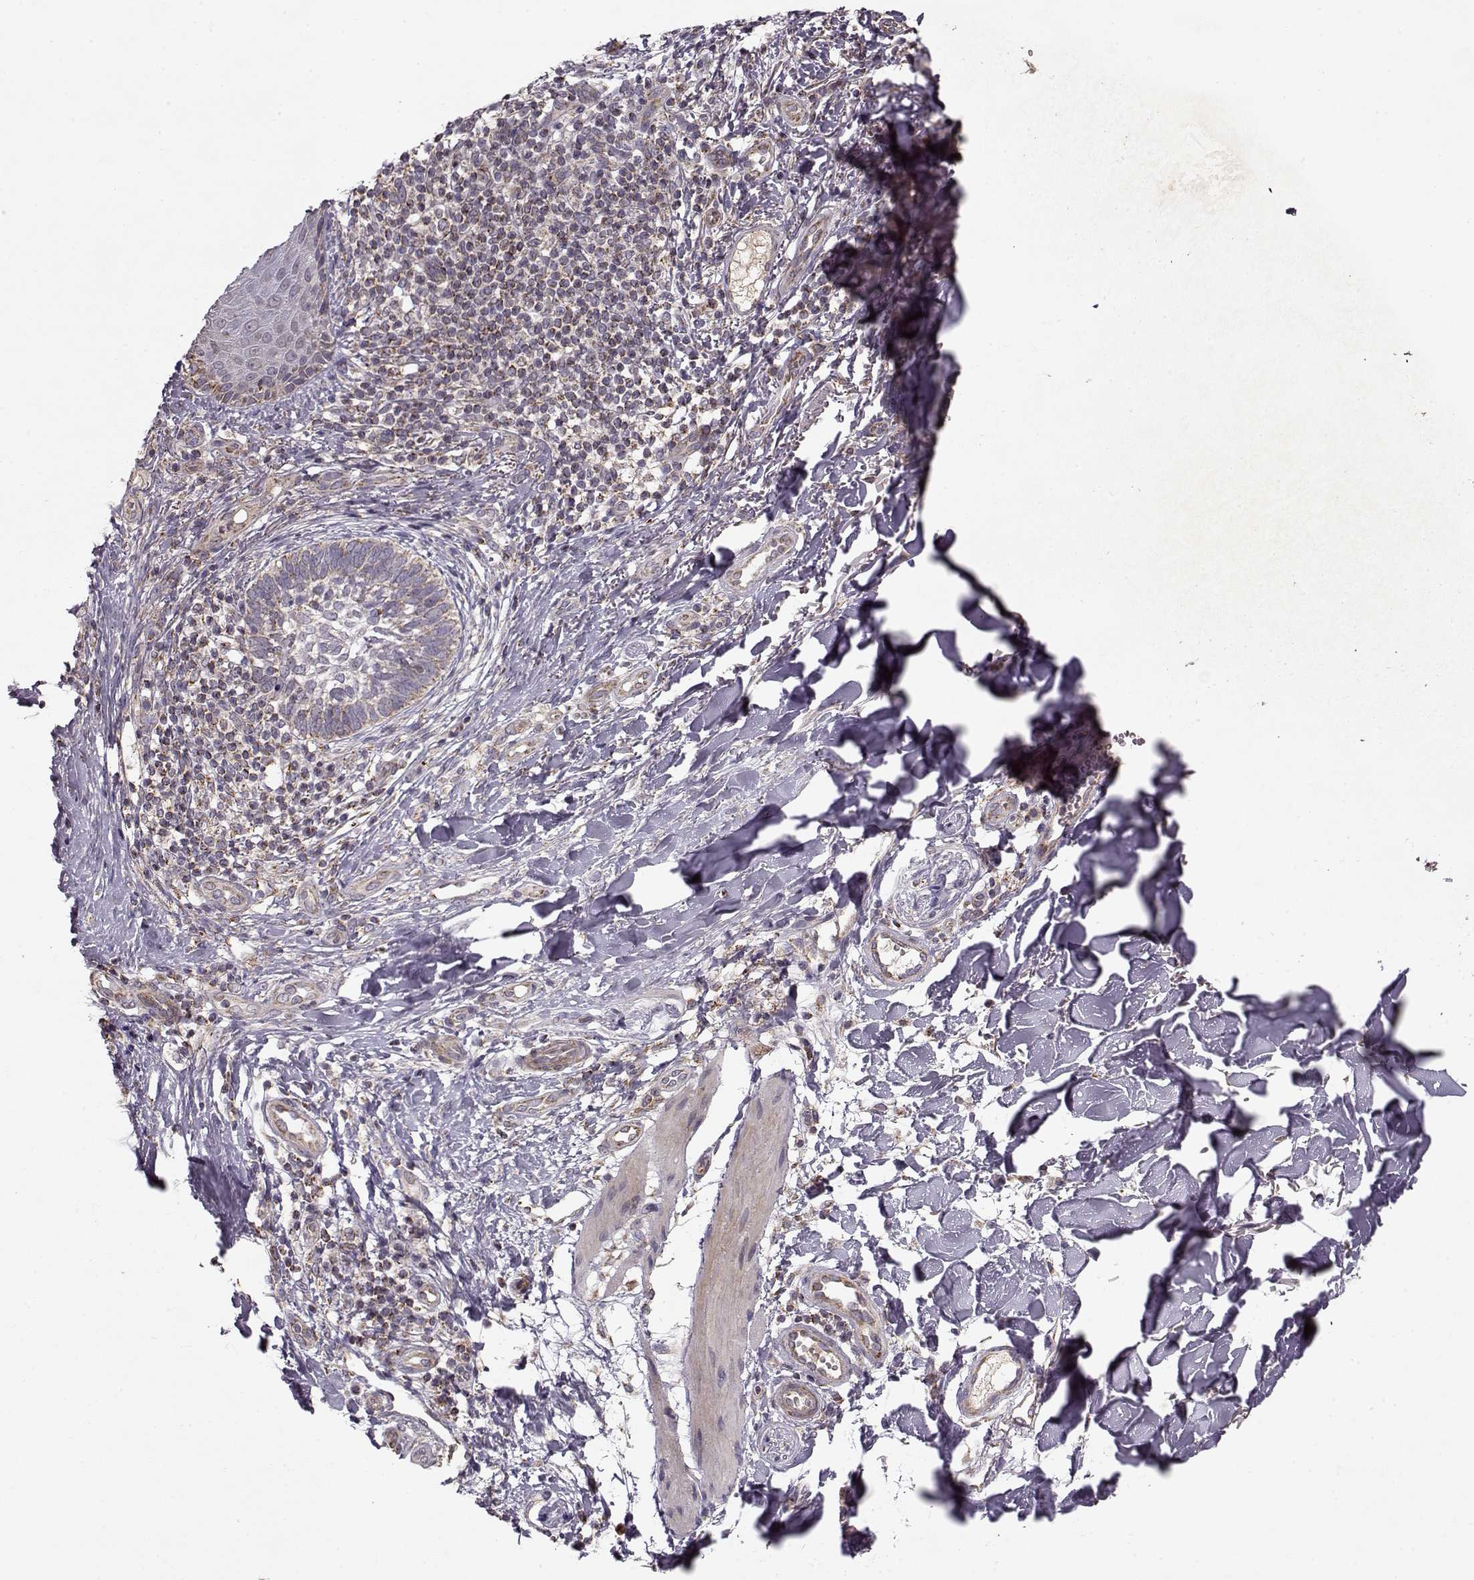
{"staining": {"intensity": "weak", "quantity": "25%-75%", "location": "cytoplasmic/membranous"}, "tissue": "skin cancer", "cell_type": "Tumor cells", "image_type": "cancer", "snomed": [{"axis": "morphology", "description": "Normal tissue, NOS"}, {"axis": "morphology", "description": "Basal cell carcinoma"}, {"axis": "topography", "description": "Skin"}], "caption": "Human skin cancer (basal cell carcinoma) stained with a brown dye exhibits weak cytoplasmic/membranous positive positivity in about 25%-75% of tumor cells.", "gene": "CMTM3", "patient": {"sex": "male", "age": 46}}